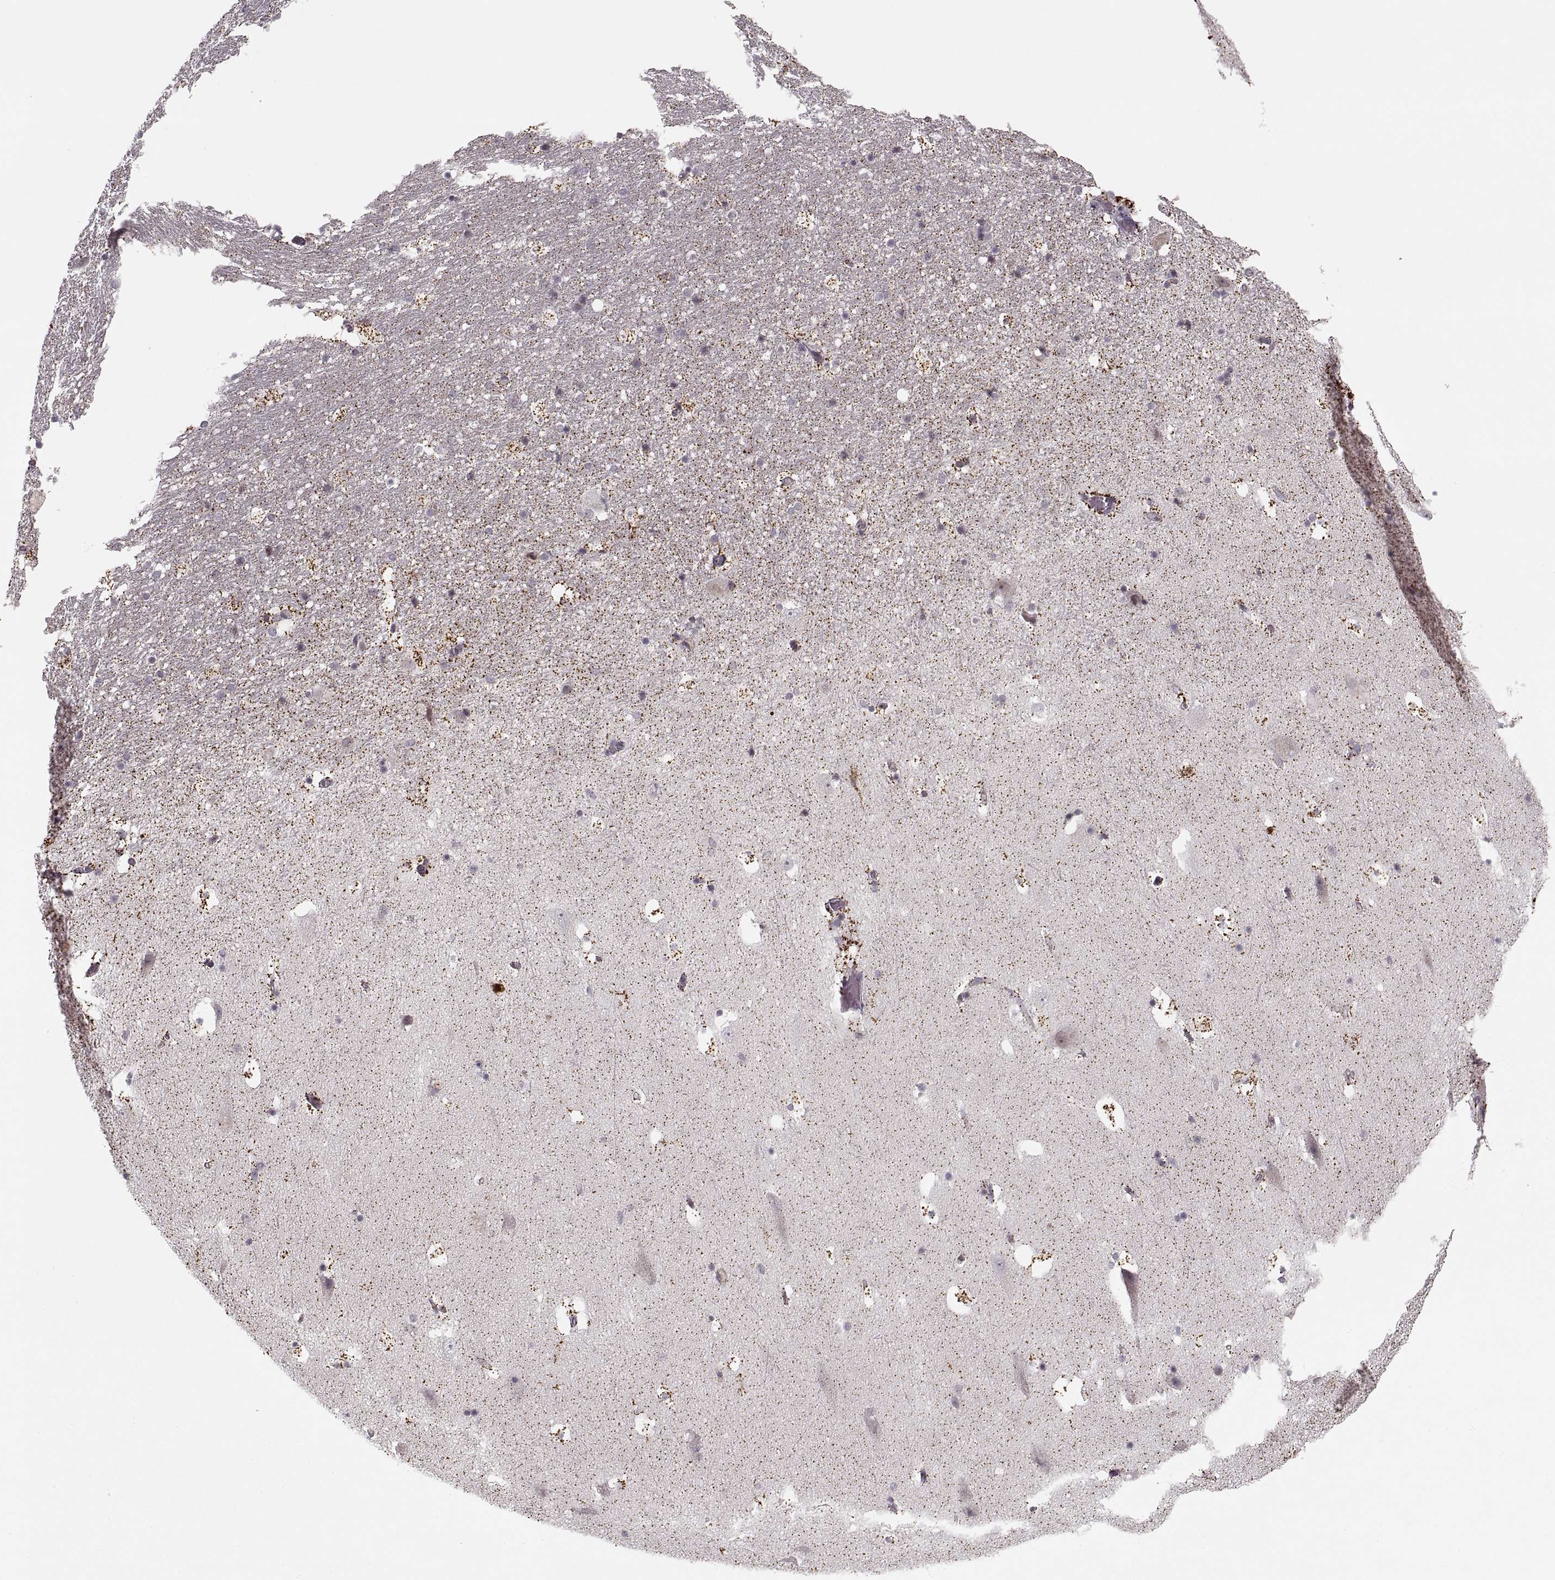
{"staining": {"intensity": "strong", "quantity": "<25%", "location": "cytoplasmic/membranous"}, "tissue": "hippocampus", "cell_type": "Glial cells", "image_type": "normal", "snomed": [{"axis": "morphology", "description": "Normal tissue, NOS"}, {"axis": "topography", "description": "Hippocampus"}], "caption": "Strong cytoplasmic/membranous protein positivity is present in about <25% of glial cells in hippocampus.", "gene": "ASIC3", "patient": {"sex": "male", "age": 51}}